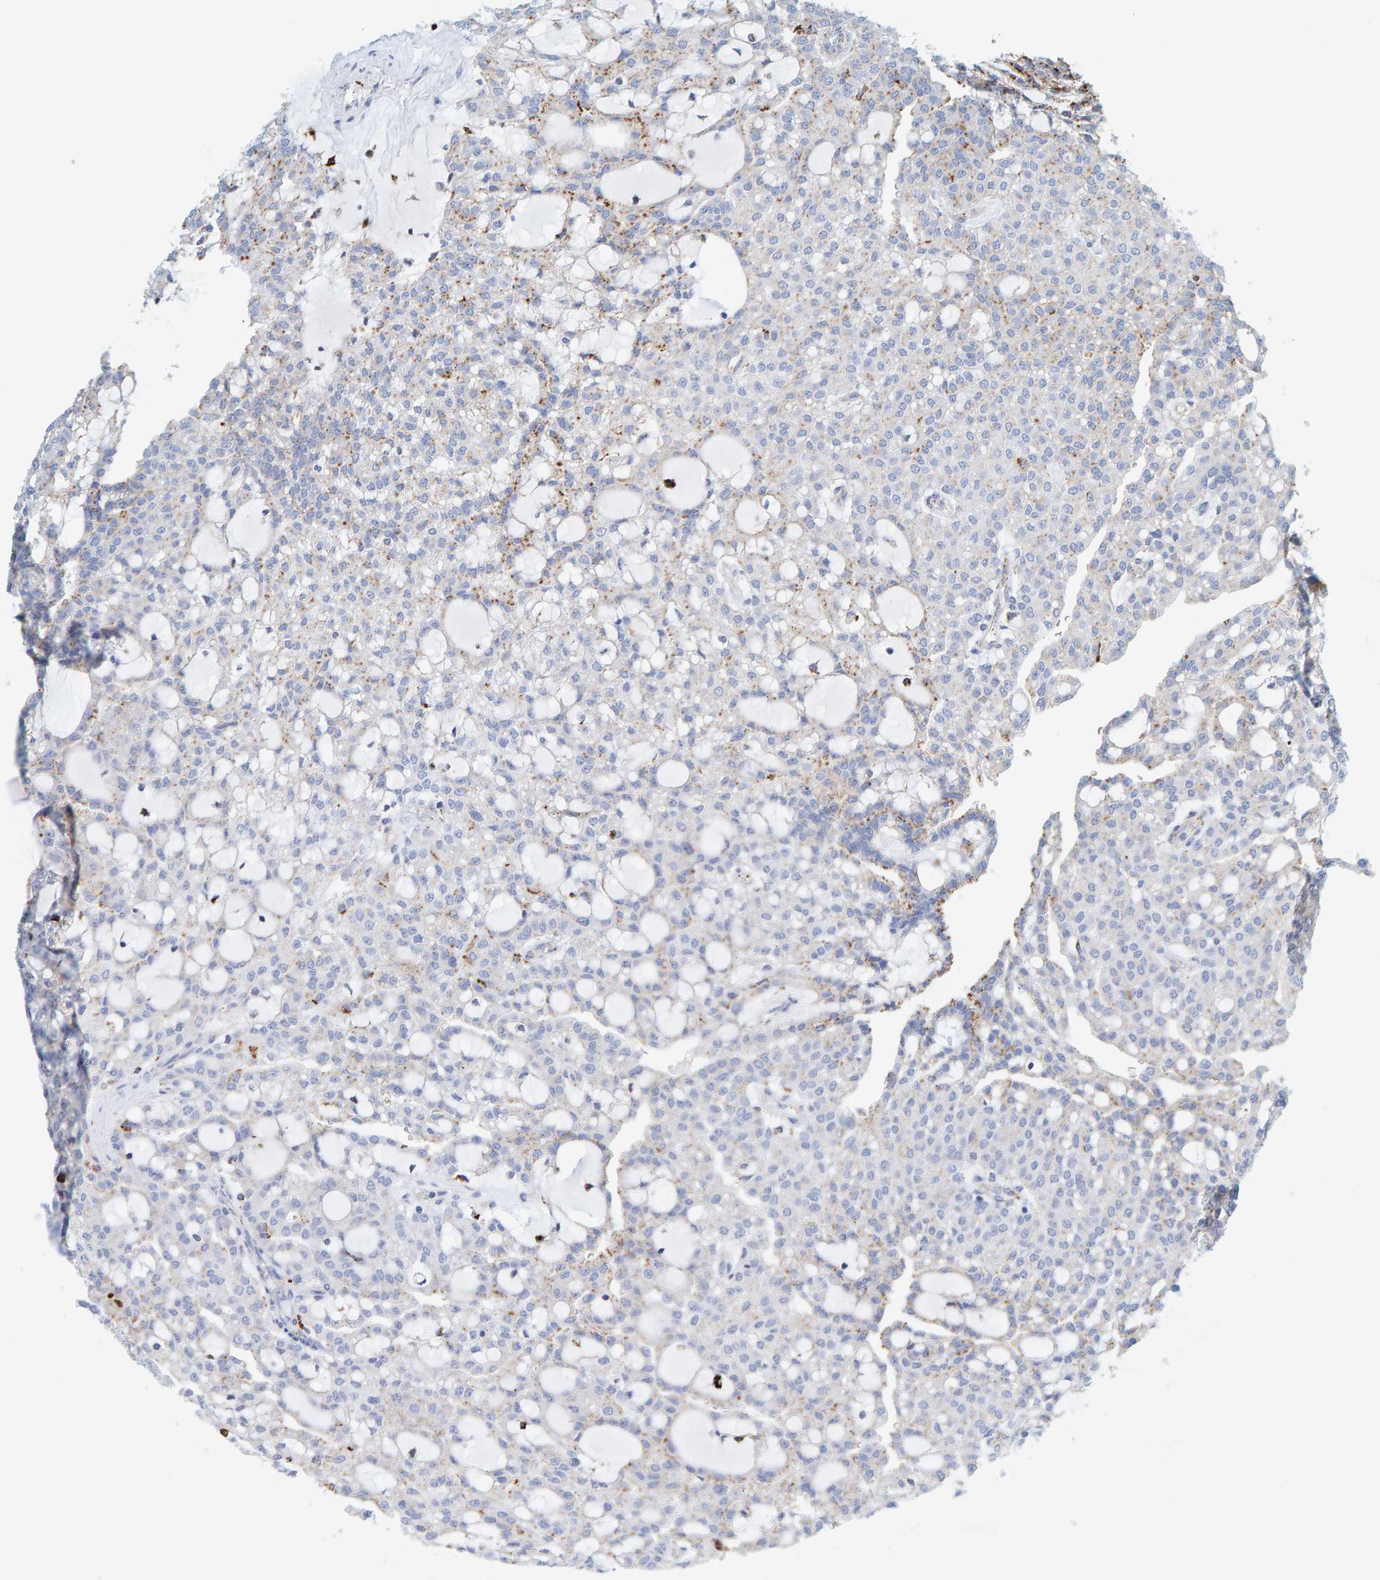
{"staining": {"intensity": "moderate", "quantity": "<25%", "location": "cytoplasmic/membranous"}, "tissue": "renal cancer", "cell_type": "Tumor cells", "image_type": "cancer", "snomed": [{"axis": "morphology", "description": "Adenocarcinoma, NOS"}, {"axis": "topography", "description": "Kidney"}], "caption": "Renal cancer (adenocarcinoma) stained with a protein marker demonstrates moderate staining in tumor cells.", "gene": "BIN3", "patient": {"sex": "male", "age": 63}}